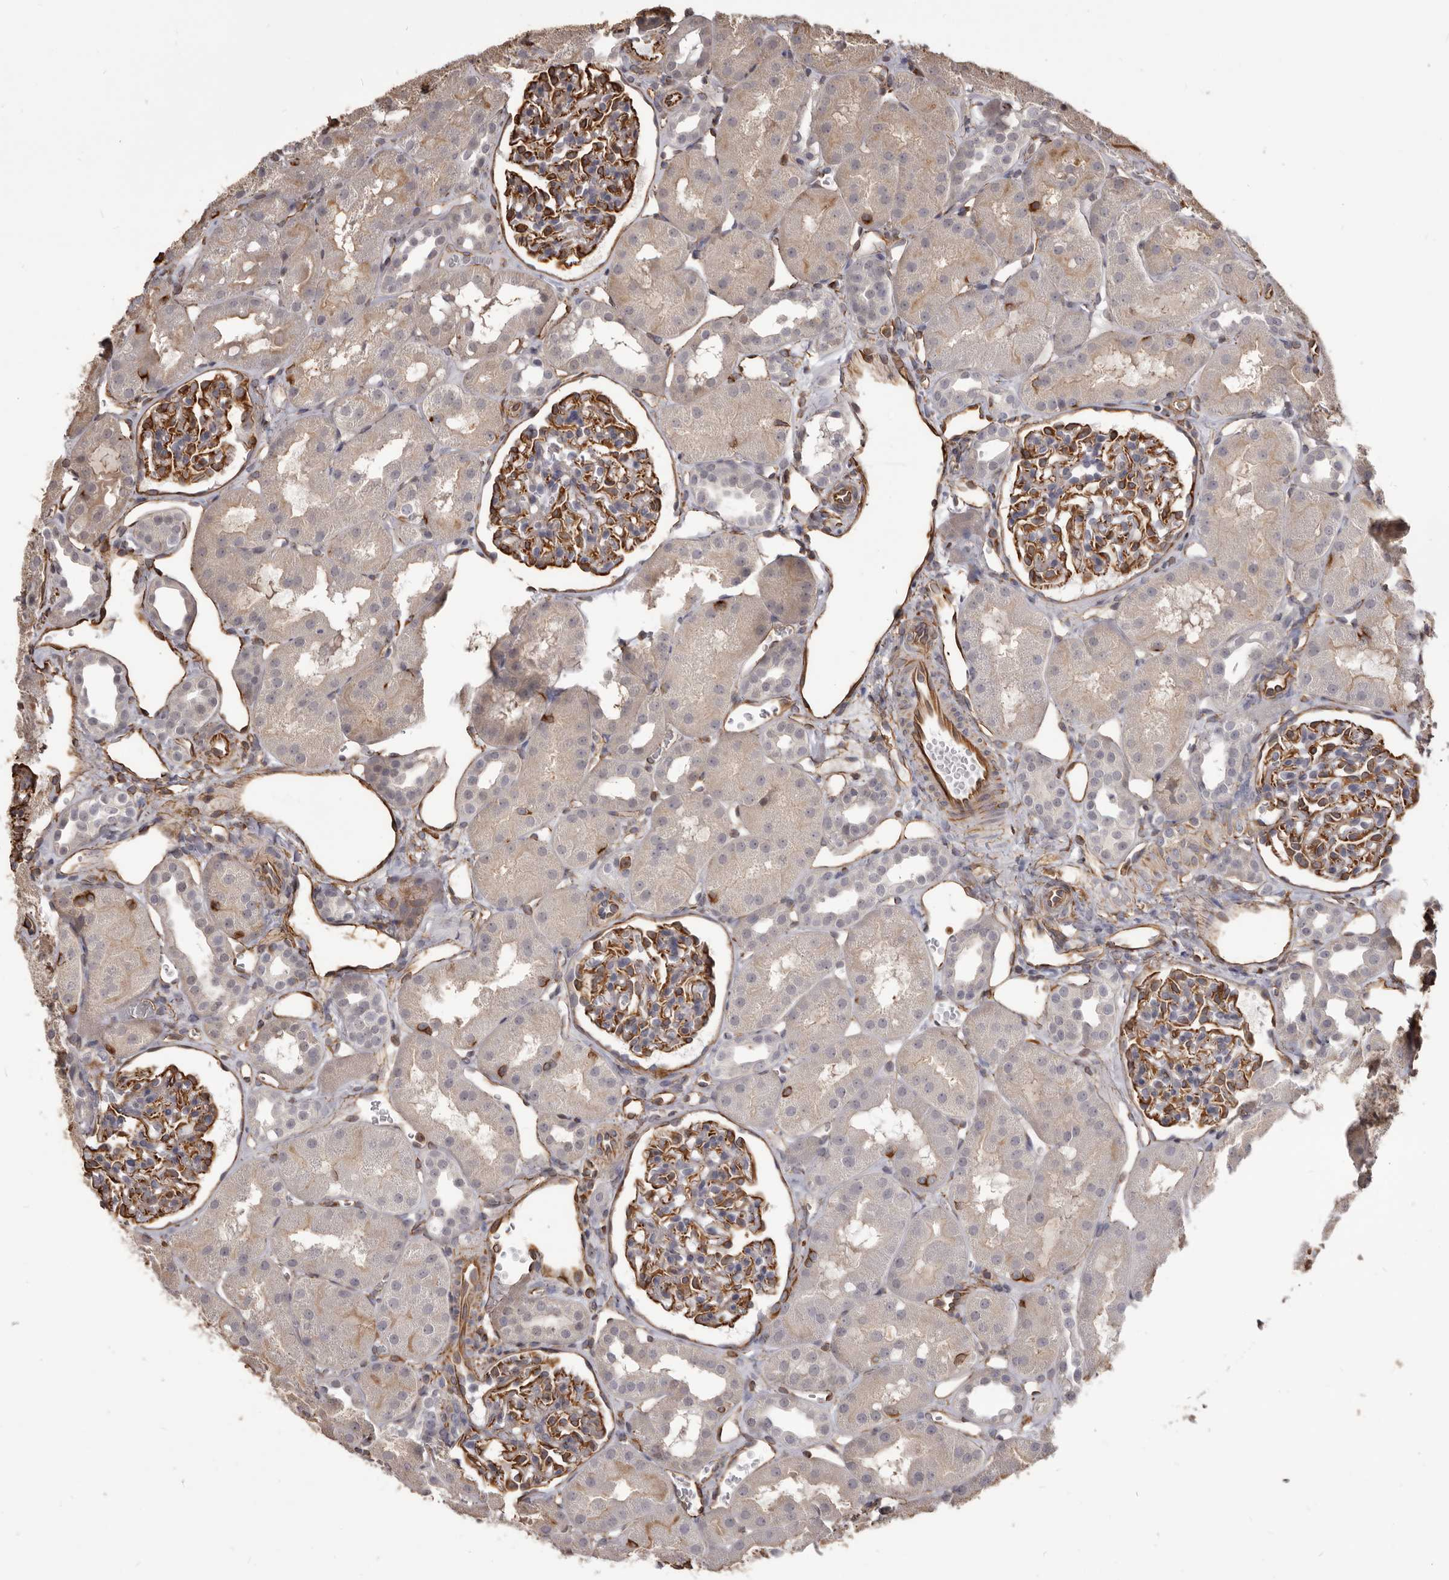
{"staining": {"intensity": "strong", "quantity": "25%-75%", "location": "cytoplasmic/membranous"}, "tissue": "kidney", "cell_type": "Cells in glomeruli", "image_type": "normal", "snomed": [{"axis": "morphology", "description": "Normal tissue, NOS"}, {"axis": "topography", "description": "Kidney"}], "caption": "The immunohistochemical stain shows strong cytoplasmic/membranous positivity in cells in glomeruli of unremarkable kidney.", "gene": "MTURN", "patient": {"sex": "male", "age": 16}}